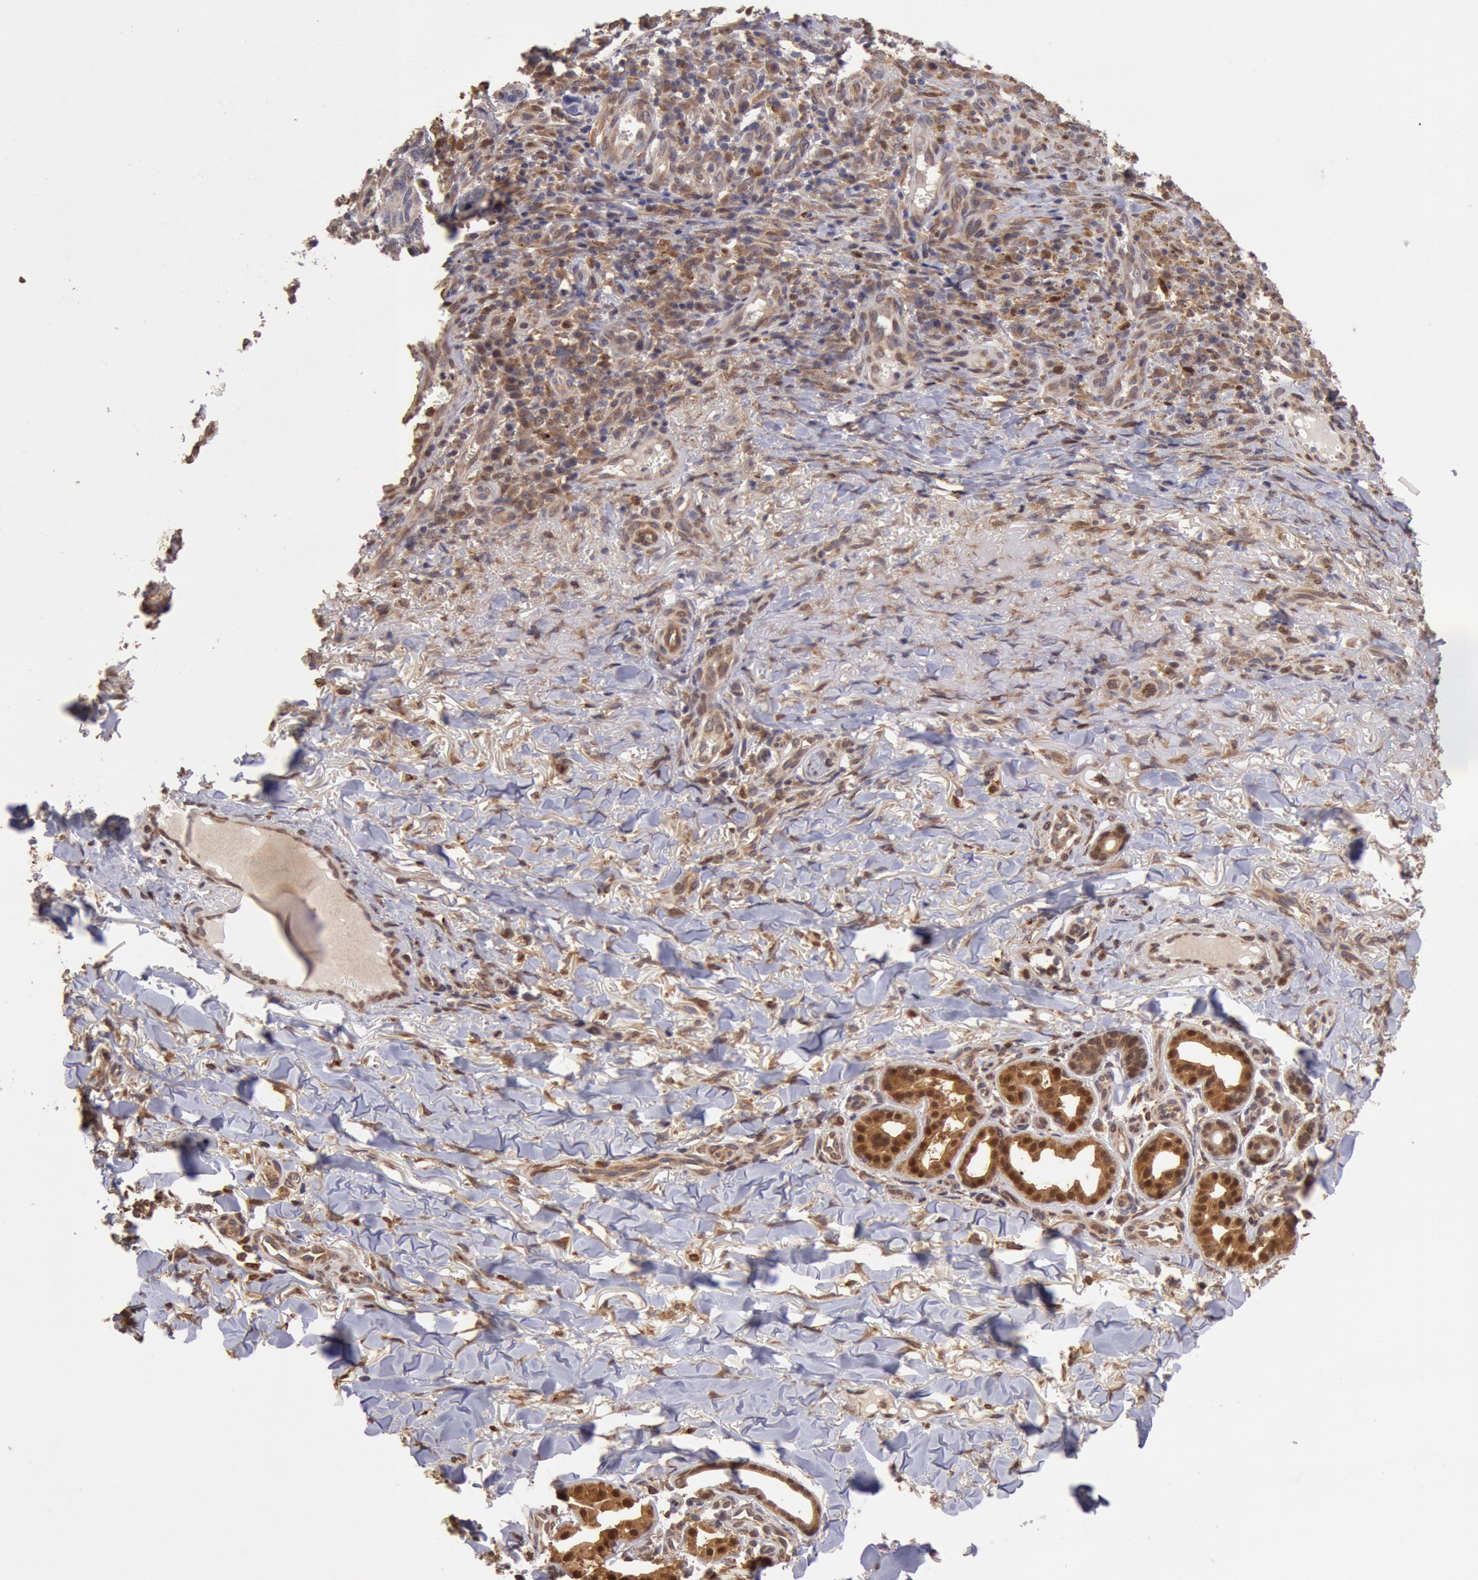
{"staining": {"intensity": "moderate", "quantity": ">75%", "location": "cytoplasmic/membranous,nuclear"}, "tissue": "skin cancer", "cell_type": "Tumor cells", "image_type": "cancer", "snomed": [{"axis": "morphology", "description": "Basal cell carcinoma"}, {"axis": "topography", "description": "Skin"}], "caption": "Protein analysis of basal cell carcinoma (skin) tissue demonstrates moderate cytoplasmic/membranous and nuclear expression in about >75% of tumor cells.", "gene": "COMT", "patient": {"sex": "male", "age": 81}}